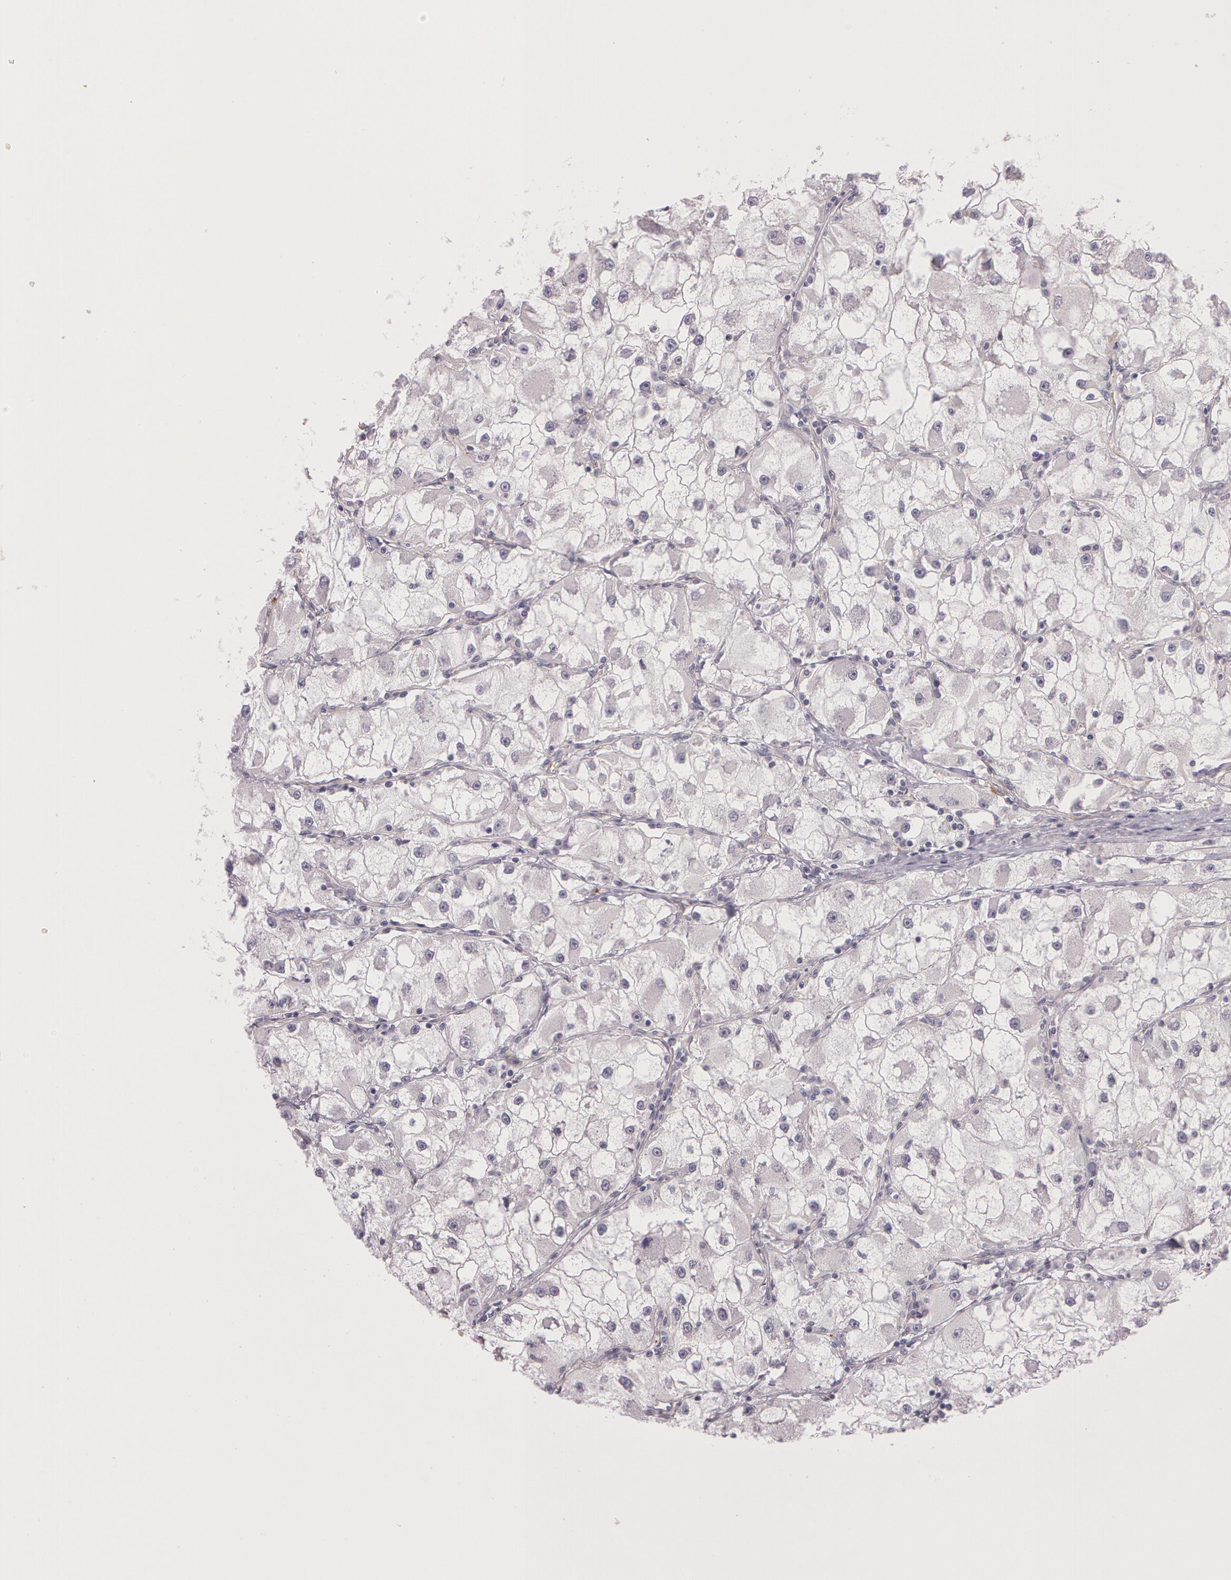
{"staining": {"intensity": "negative", "quantity": "none", "location": "none"}, "tissue": "renal cancer", "cell_type": "Tumor cells", "image_type": "cancer", "snomed": [{"axis": "morphology", "description": "Adenocarcinoma, NOS"}, {"axis": "topography", "description": "Kidney"}], "caption": "Immunohistochemistry micrograph of human renal cancer (adenocarcinoma) stained for a protein (brown), which exhibits no staining in tumor cells.", "gene": "G2E3", "patient": {"sex": "female", "age": 73}}